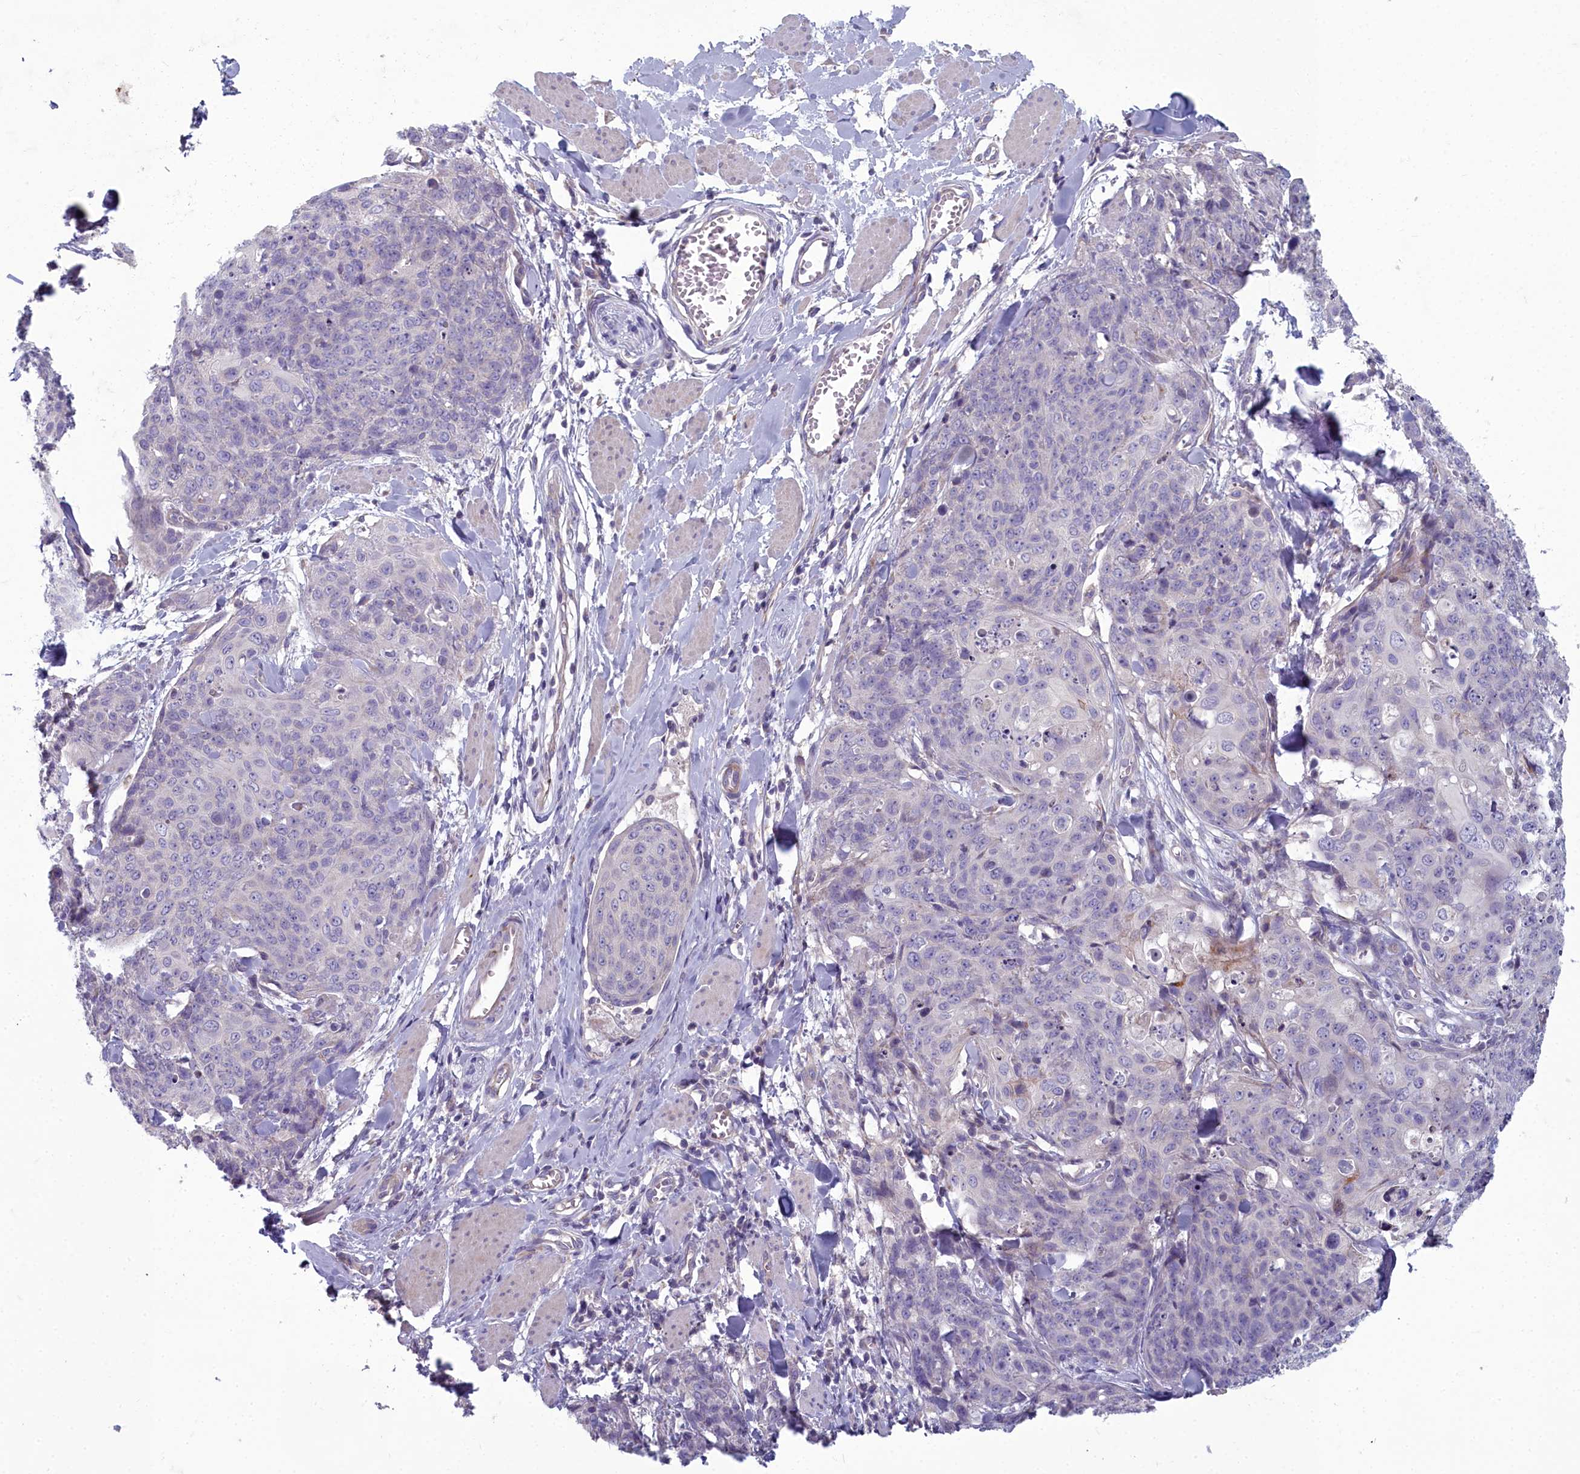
{"staining": {"intensity": "negative", "quantity": "none", "location": "none"}, "tissue": "skin cancer", "cell_type": "Tumor cells", "image_type": "cancer", "snomed": [{"axis": "morphology", "description": "Squamous cell carcinoma, NOS"}, {"axis": "topography", "description": "Skin"}, {"axis": "topography", "description": "Vulva"}], "caption": "Immunohistochemical staining of human squamous cell carcinoma (skin) demonstrates no significant expression in tumor cells. (DAB IHC with hematoxylin counter stain).", "gene": "INSYN2A", "patient": {"sex": "female", "age": 85}}